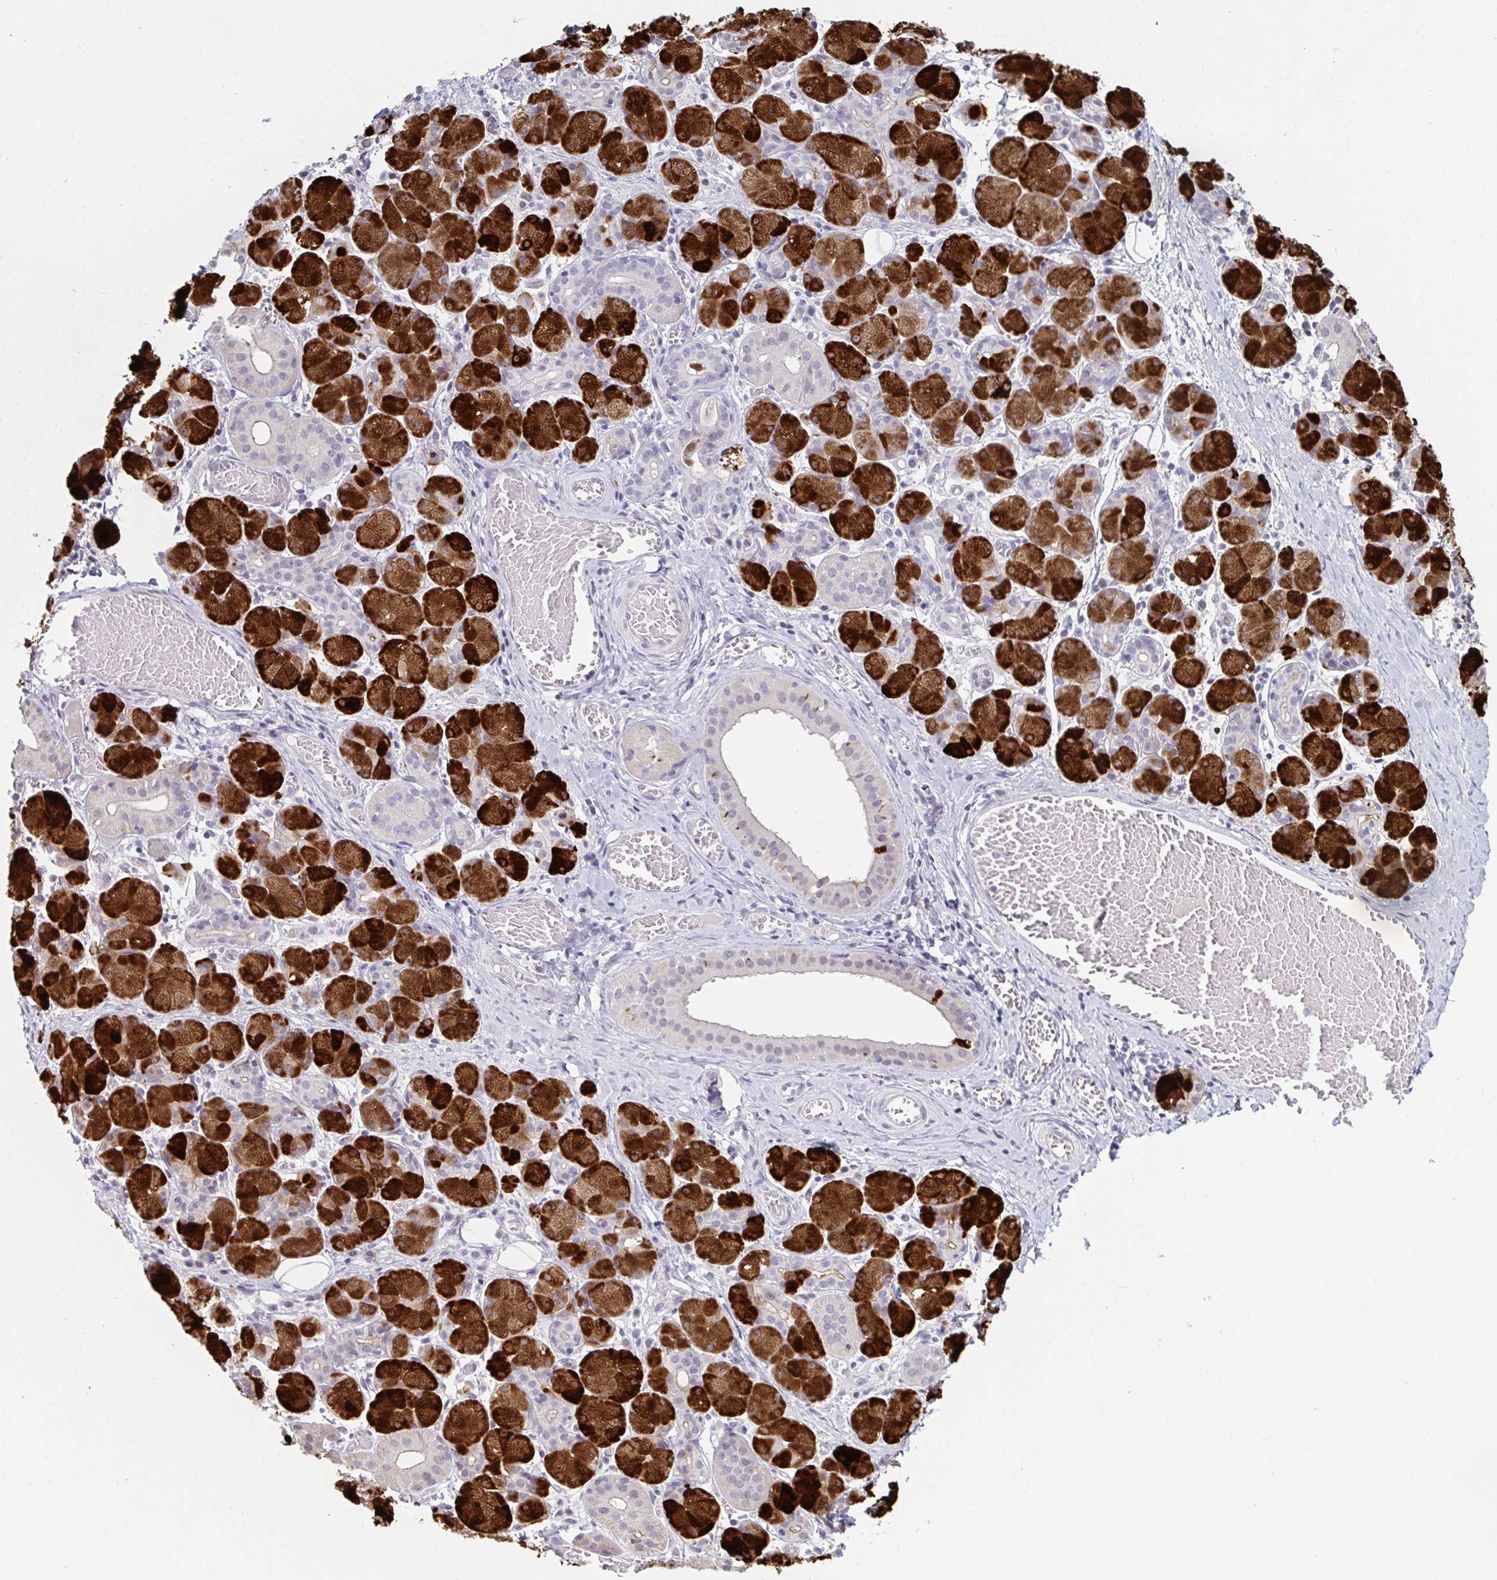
{"staining": {"intensity": "strong", "quantity": ">75%", "location": "cytoplasmic/membranous"}, "tissue": "salivary gland", "cell_type": "Glandular cells", "image_type": "normal", "snomed": [{"axis": "morphology", "description": "Normal tissue, NOS"}, {"axis": "topography", "description": "Salivary gland"}], "caption": "Immunohistochemistry of unremarkable human salivary gland displays high levels of strong cytoplasmic/membranous positivity in about >75% of glandular cells.", "gene": "ZNF214", "patient": {"sex": "female", "age": 24}}